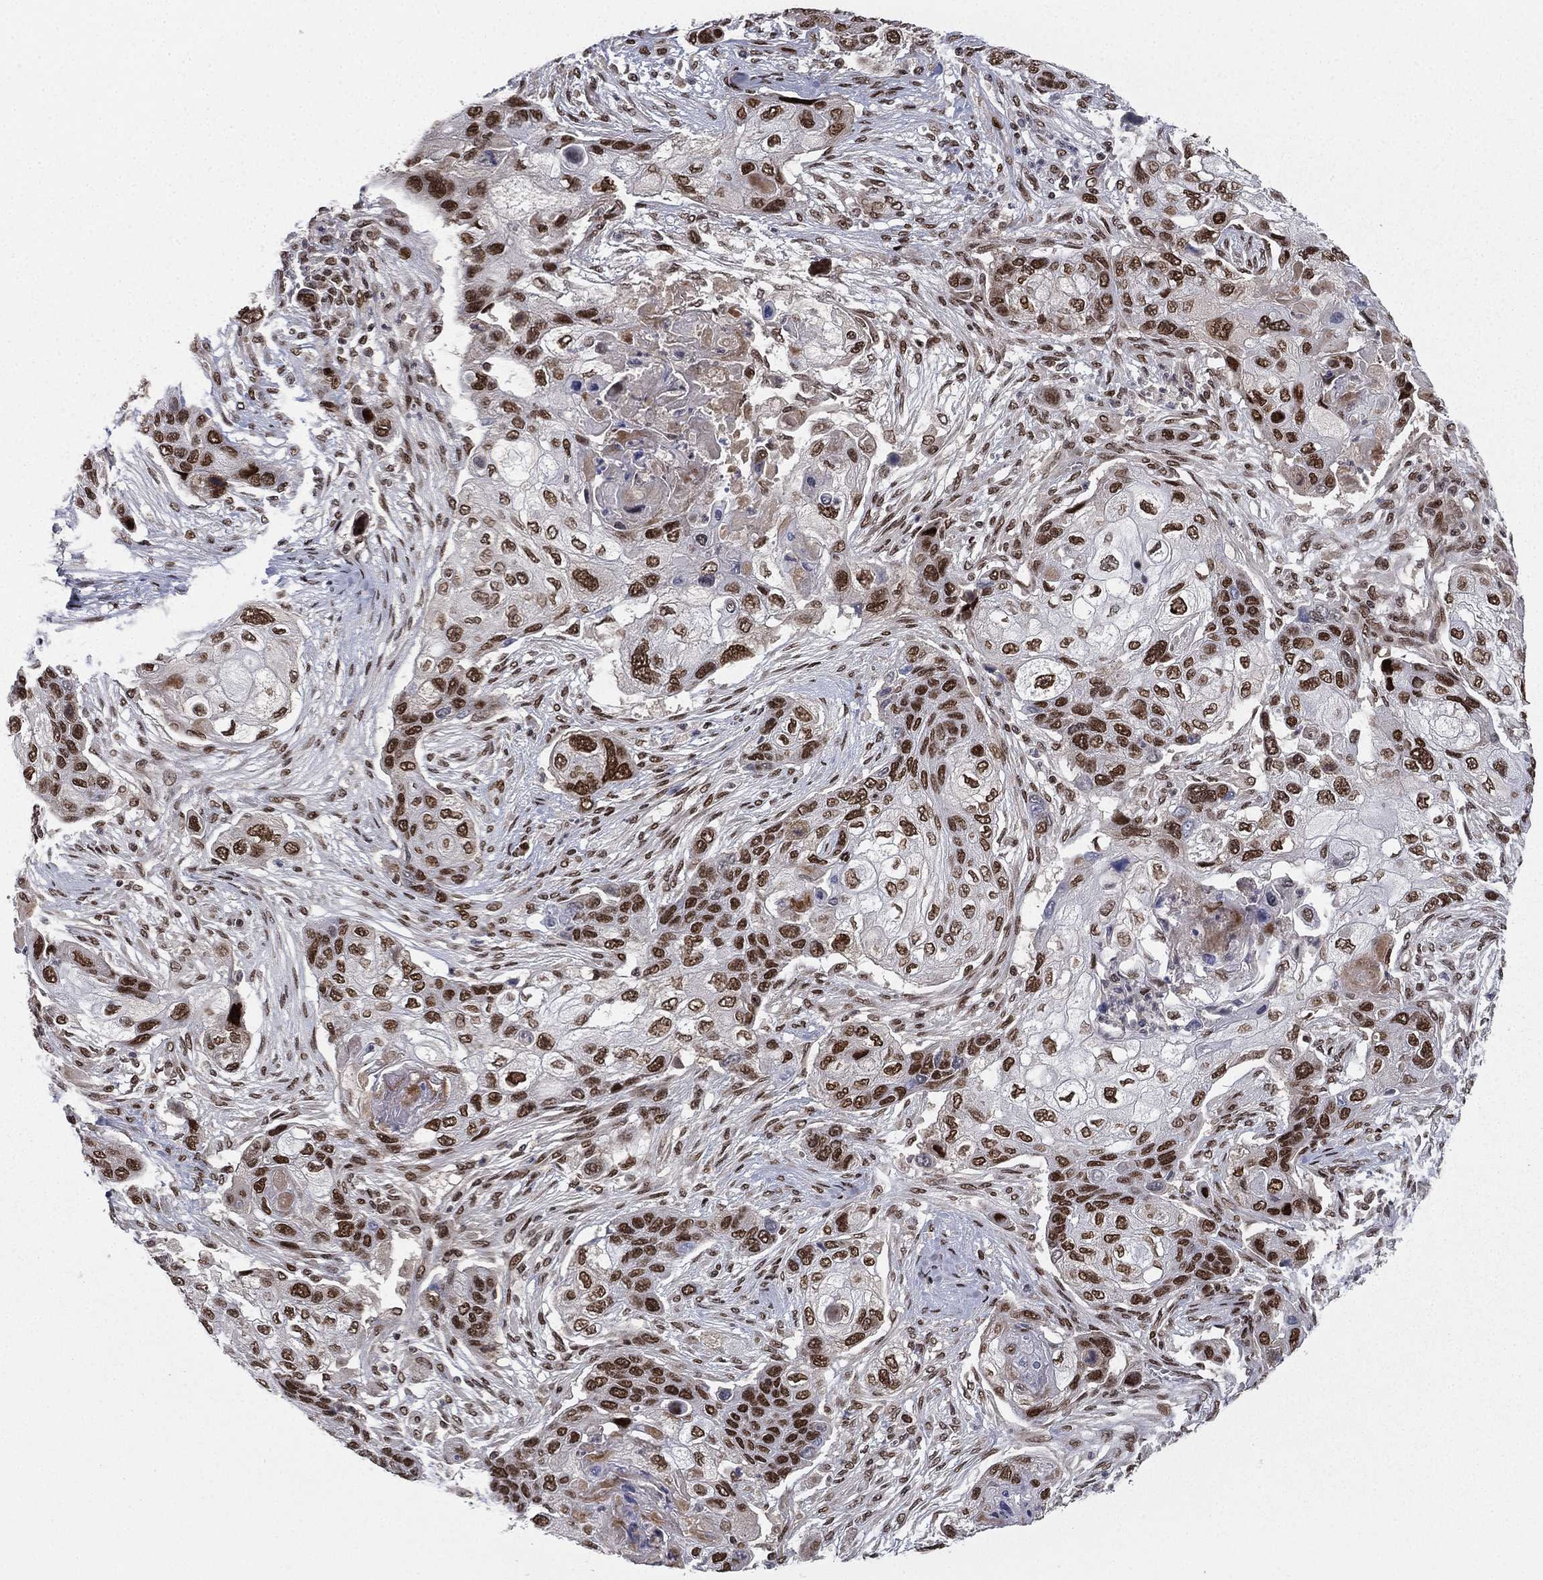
{"staining": {"intensity": "strong", "quantity": ">75%", "location": "nuclear"}, "tissue": "lung cancer", "cell_type": "Tumor cells", "image_type": "cancer", "snomed": [{"axis": "morphology", "description": "Squamous cell carcinoma, NOS"}, {"axis": "topography", "description": "Lung"}], "caption": "DAB immunohistochemical staining of lung cancer demonstrates strong nuclear protein positivity in approximately >75% of tumor cells.", "gene": "RTF1", "patient": {"sex": "male", "age": 69}}